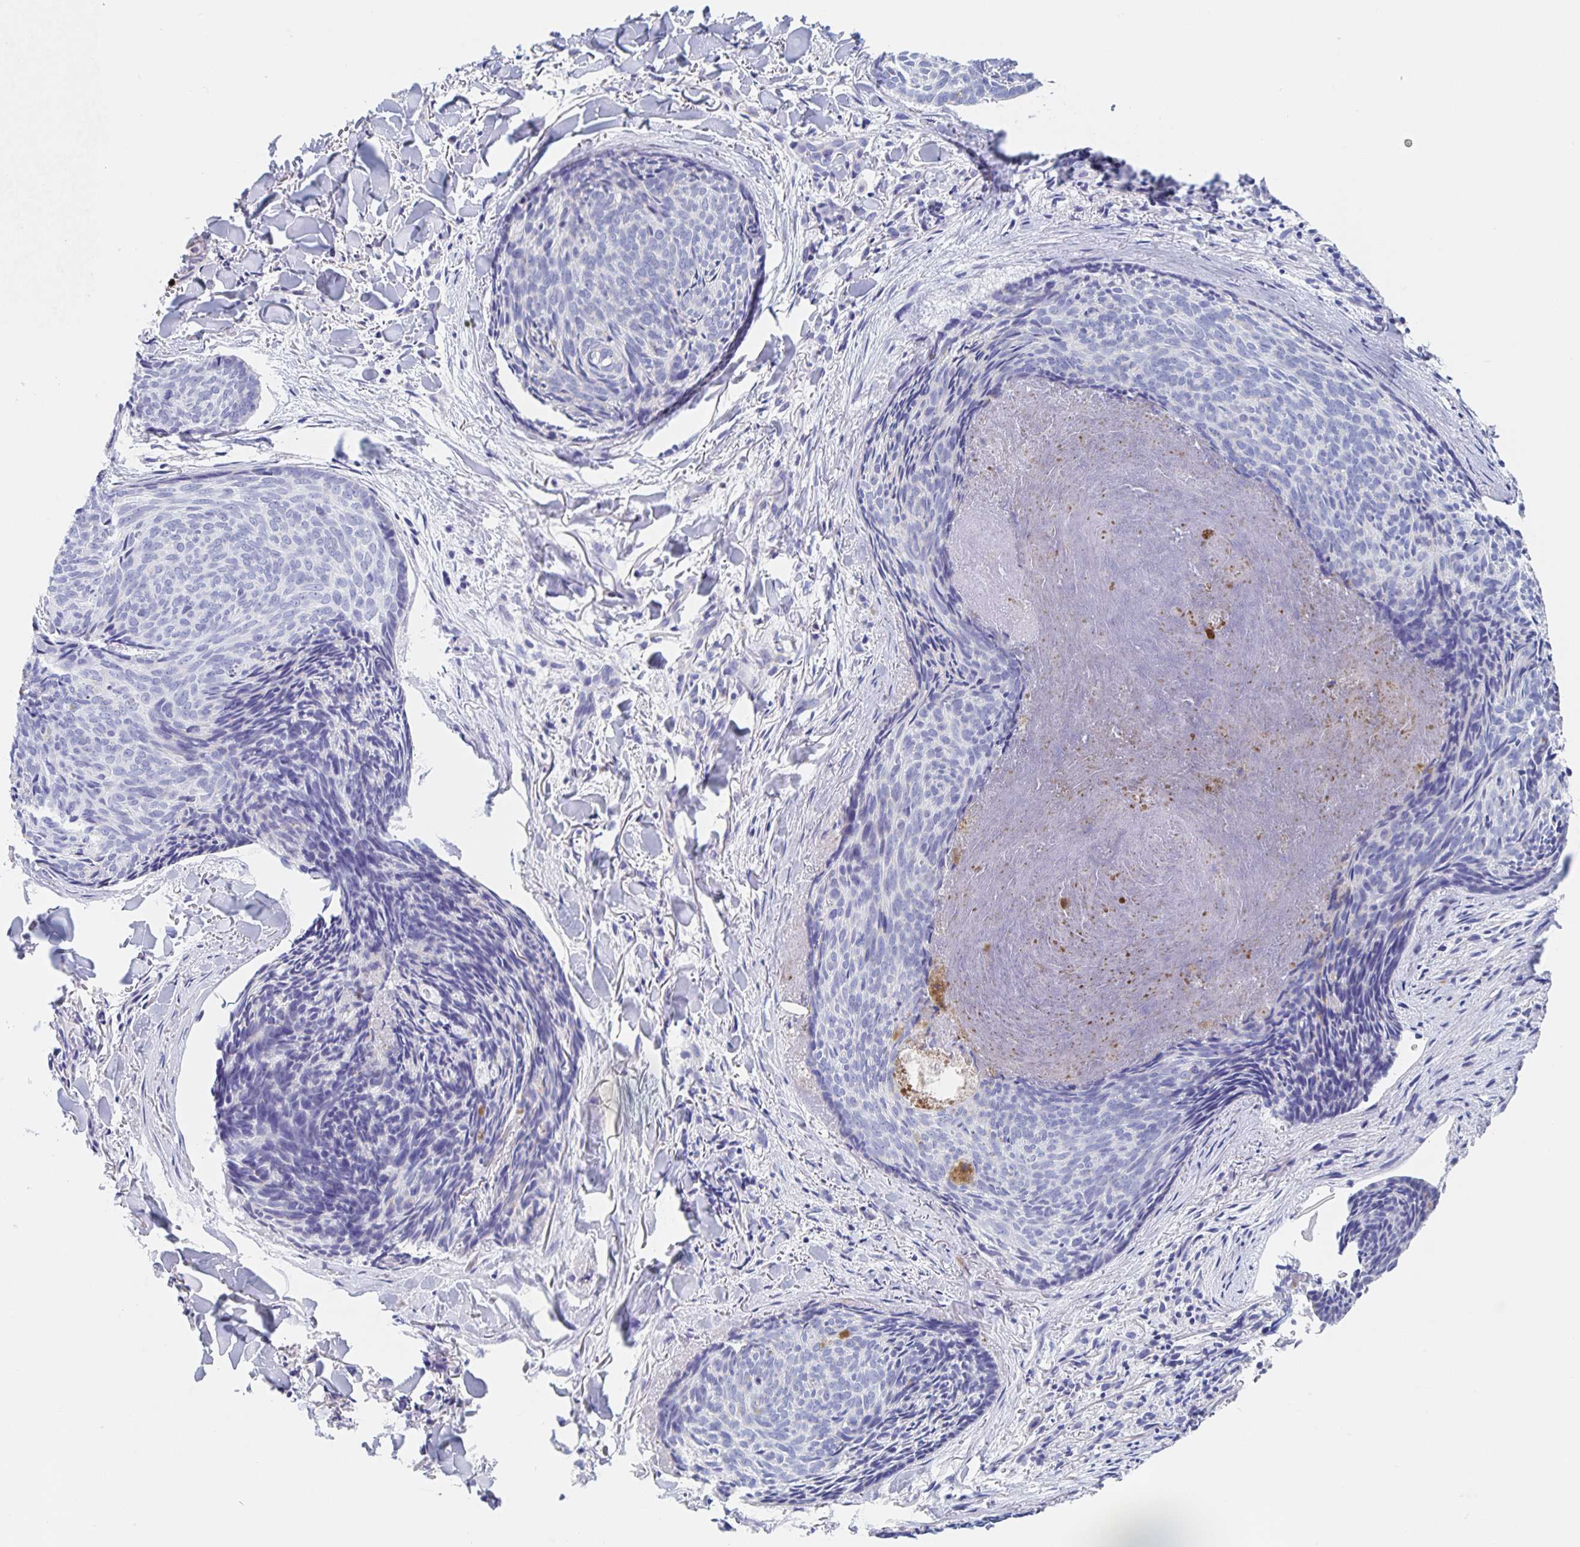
{"staining": {"intensity": "negative", "quantity": "none", "location": "none"}, "tissue": "skin cancer", "cell_type": "Tumor cells", "image_type": "cancer", "snomed": [{"axis": "morphology", "description": "Basal cell carcinoma"}, {"axis": "topography", "description": "Skin"}], "caption": "An image of skin basal cell carcinoma stained for a protein reveals no brown staining in tumor cells.", "gene": "DMBT1", "patient": {"sex": "female", "age": 82}}